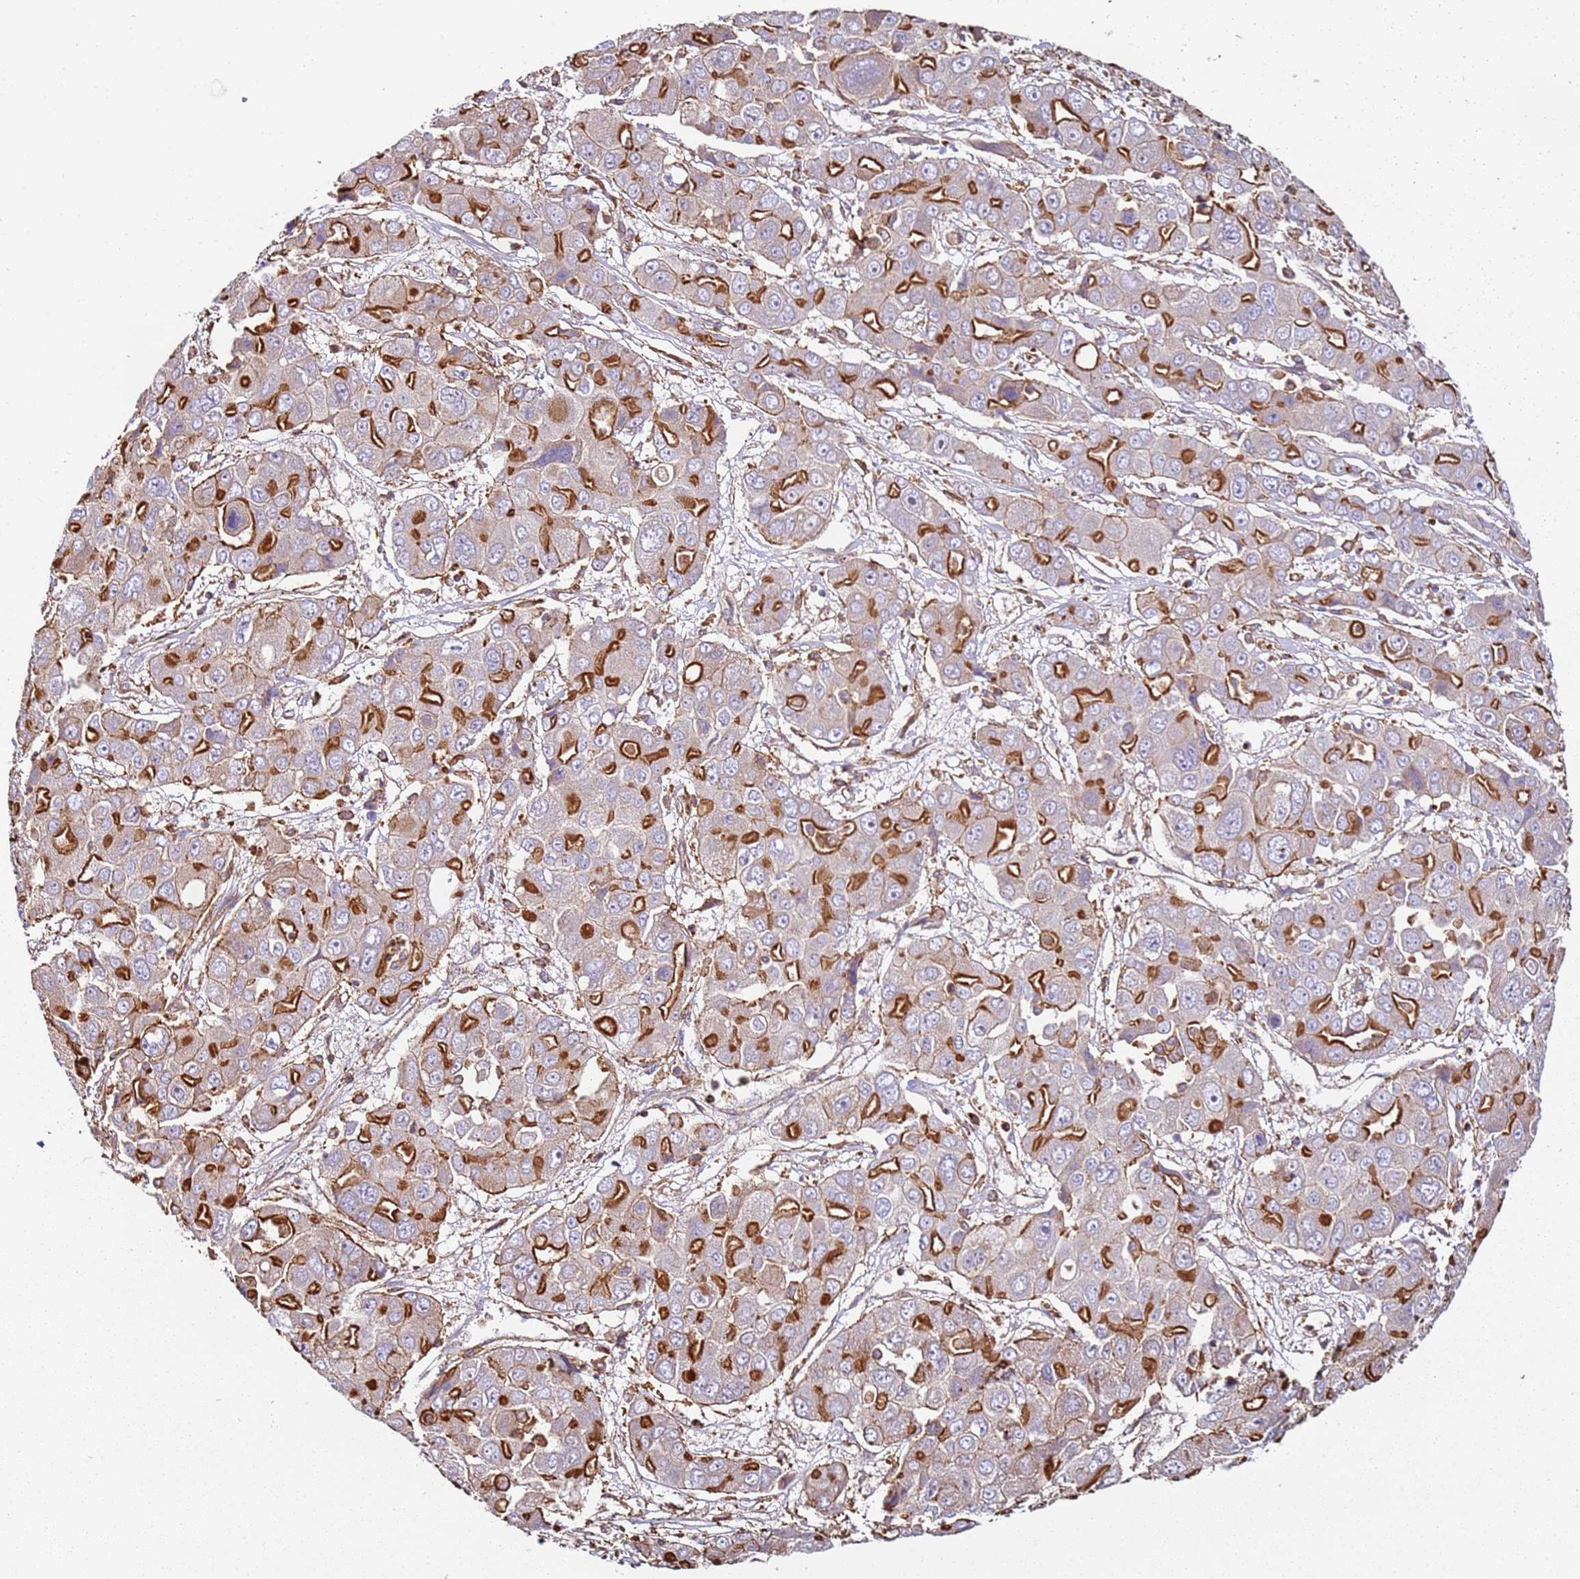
{"staining": {"intensity": "strong", "quantity": "25%-75%", "location": "cytoplasmic/membranous"}, "tissue": "liver cancer", "cell_type": "Tumor cells", "image_type": "cancer", "snomed": [{"axis": "morphology", "description": "Cholangiocarcinoma"}, {"axis": "topography", "description": "Liver"}], "caption": "Immunohistochemical staining of liver cancer (cholangiocarcinoma) demonstrates high levels of strong cytoplasmic/membranous protein positivity in approximately 25%-75% of tumor cells. Nuclei are stained in blue.", "gene": "CYP2U1", "patient": {"sex": "male", "age": 67}}